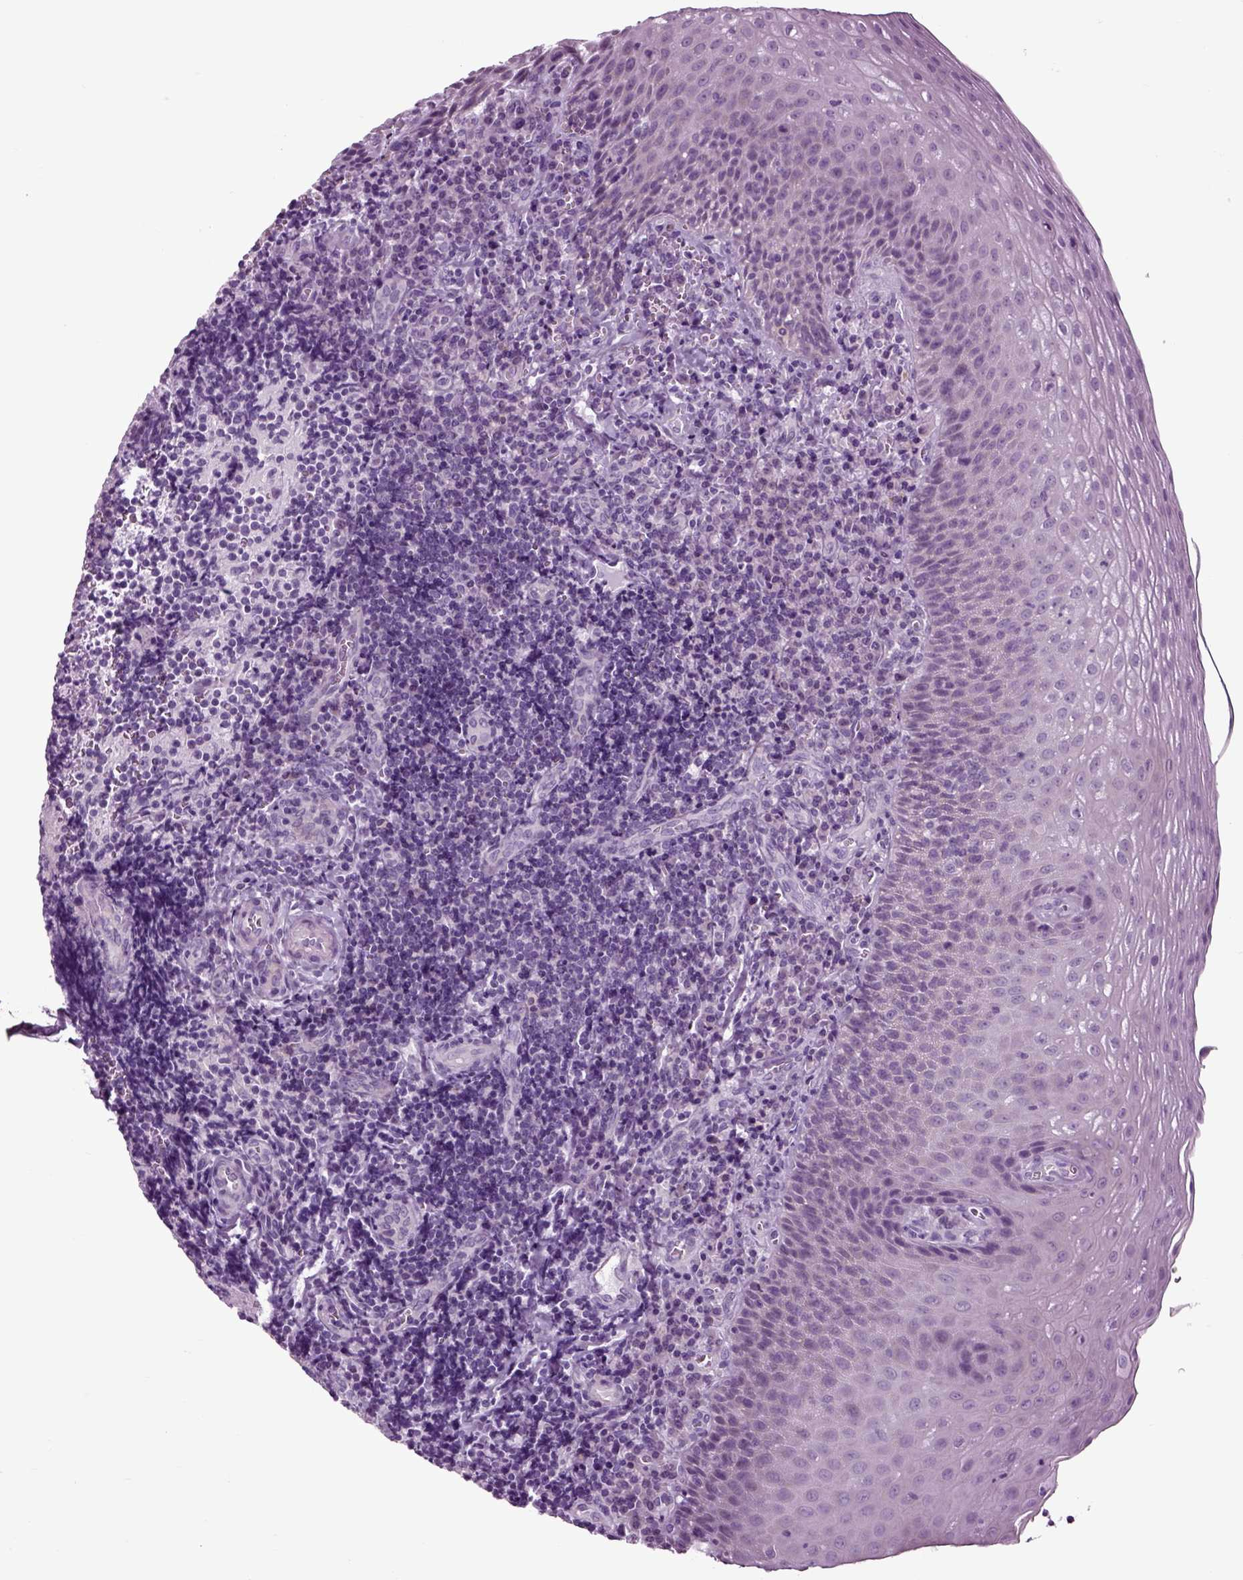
{"staining": {"intensity": "negative", "quantity": "none", "location": "none"}, "tissue": "tonsil", "cell_type": "Germinal center cells", "image_type": "normal", "snomed": [{"axis": "morphology", "description": "Normal tissue, NOS"}, {"axis": "morphology", "description": "Inflammation, NOS"}, {"axis": "topography", "description": "Tonsil"}], "caption": "Immunohistochemistry image of benign tonsil stained for a protein (brown), which exhibits no positivity in germinal center cells.", "gene": "ARHGAP11A", "patient": {"sex": "female", "age": 31}}